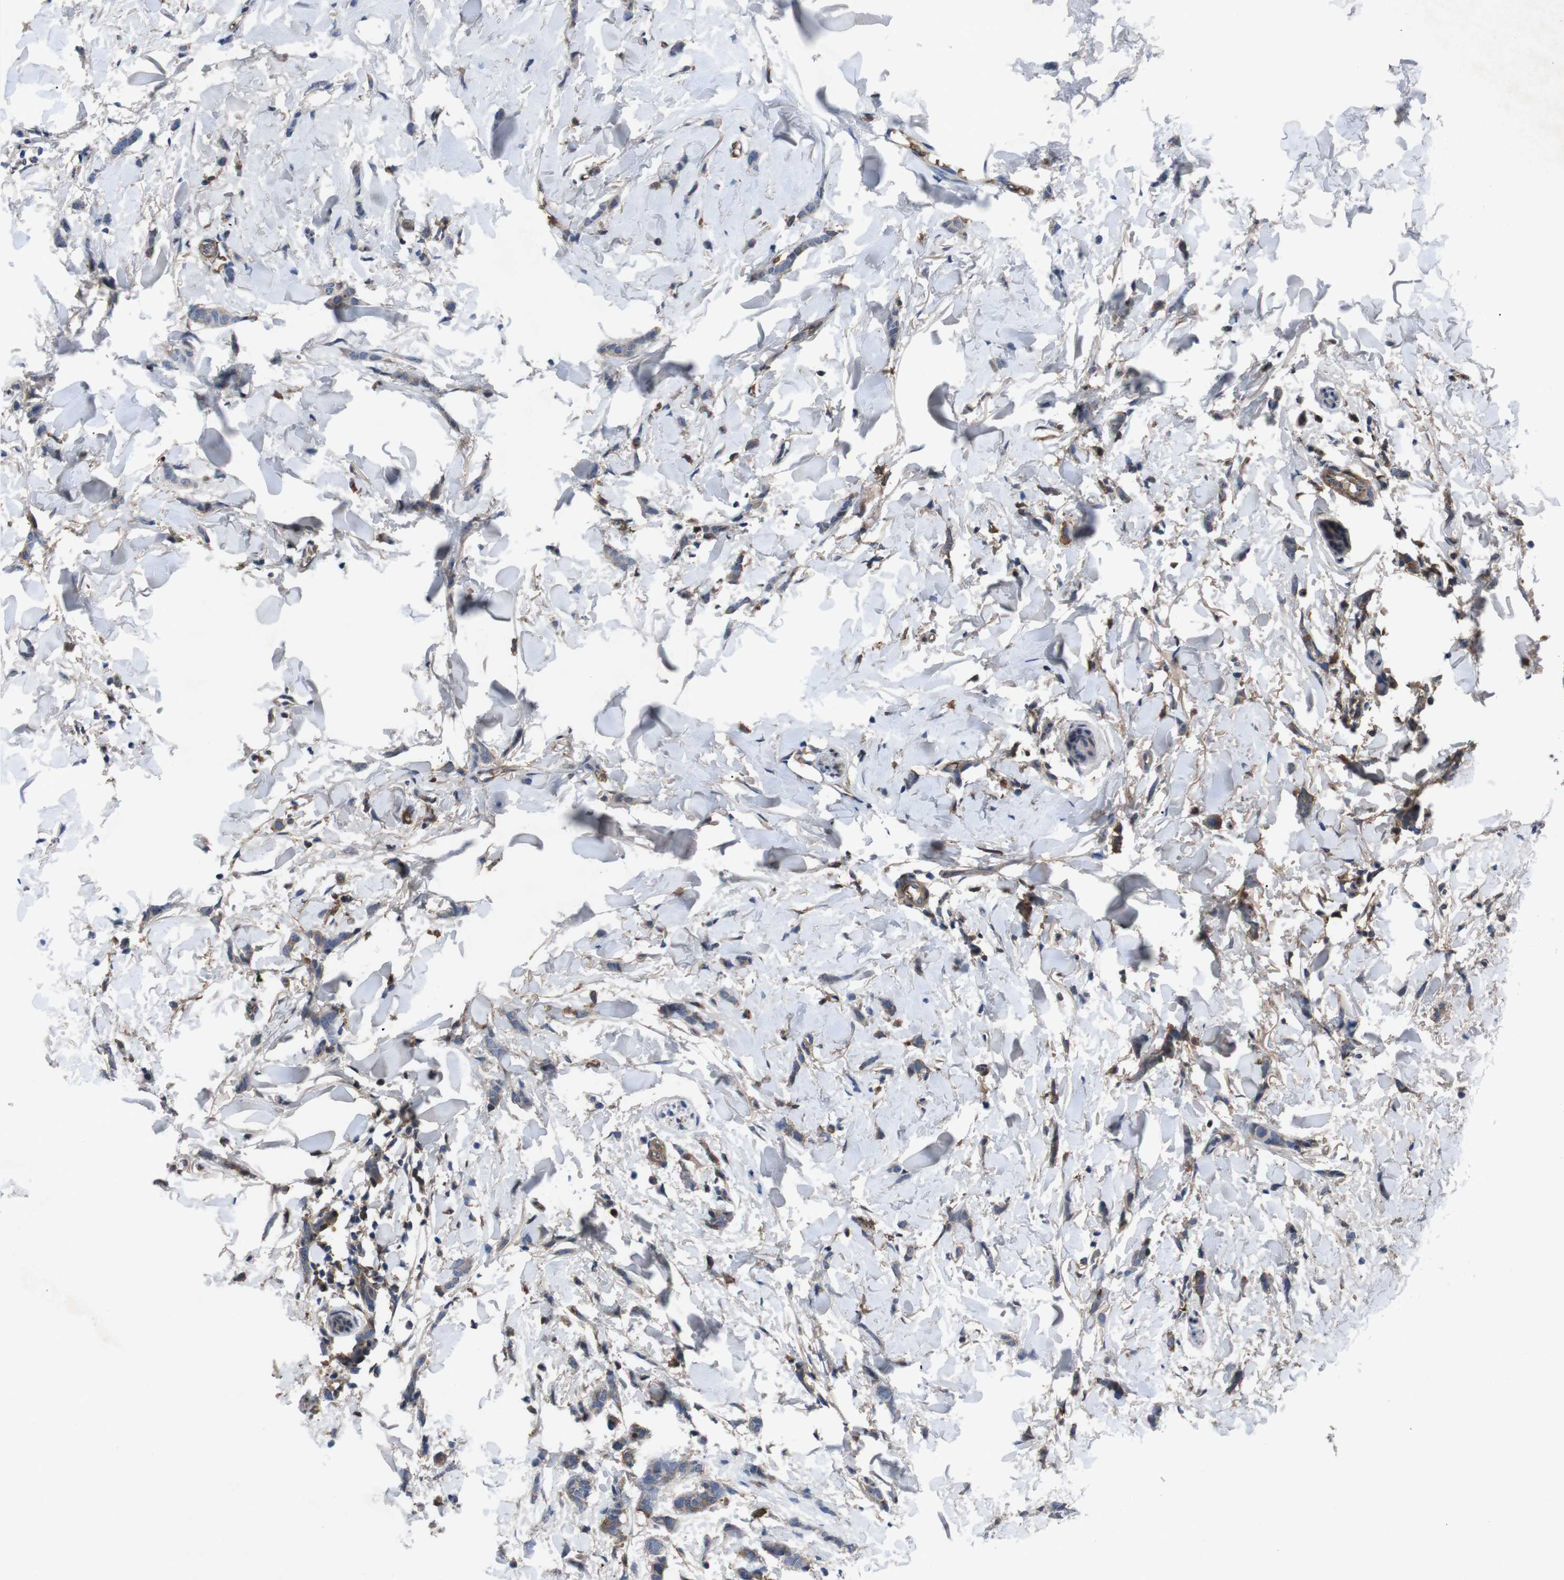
{"staining": {"intensity": "weak", "quantity": "25%-75%", "location": "cytoplasmic/membranous"}, "tissue": "breast cancer", "cell_type": "Tumor cells", "image_type": "cancer", "snomed": [{"axis": "morphology", "description": "Lobular carcinoma"}, {"axis": "topography", "description": "Skin"}, {"axis": "topography", "description": "Breast"}], "caption": "Protein expression by immunohistochemistry exhibits weak cytoplasmic/membranous expression in about 25%-75% of tumor cells in breast cancer (lobular carcinoma).", "gene": "SPTB", "patient": {"sex": "female", "age": 46}}